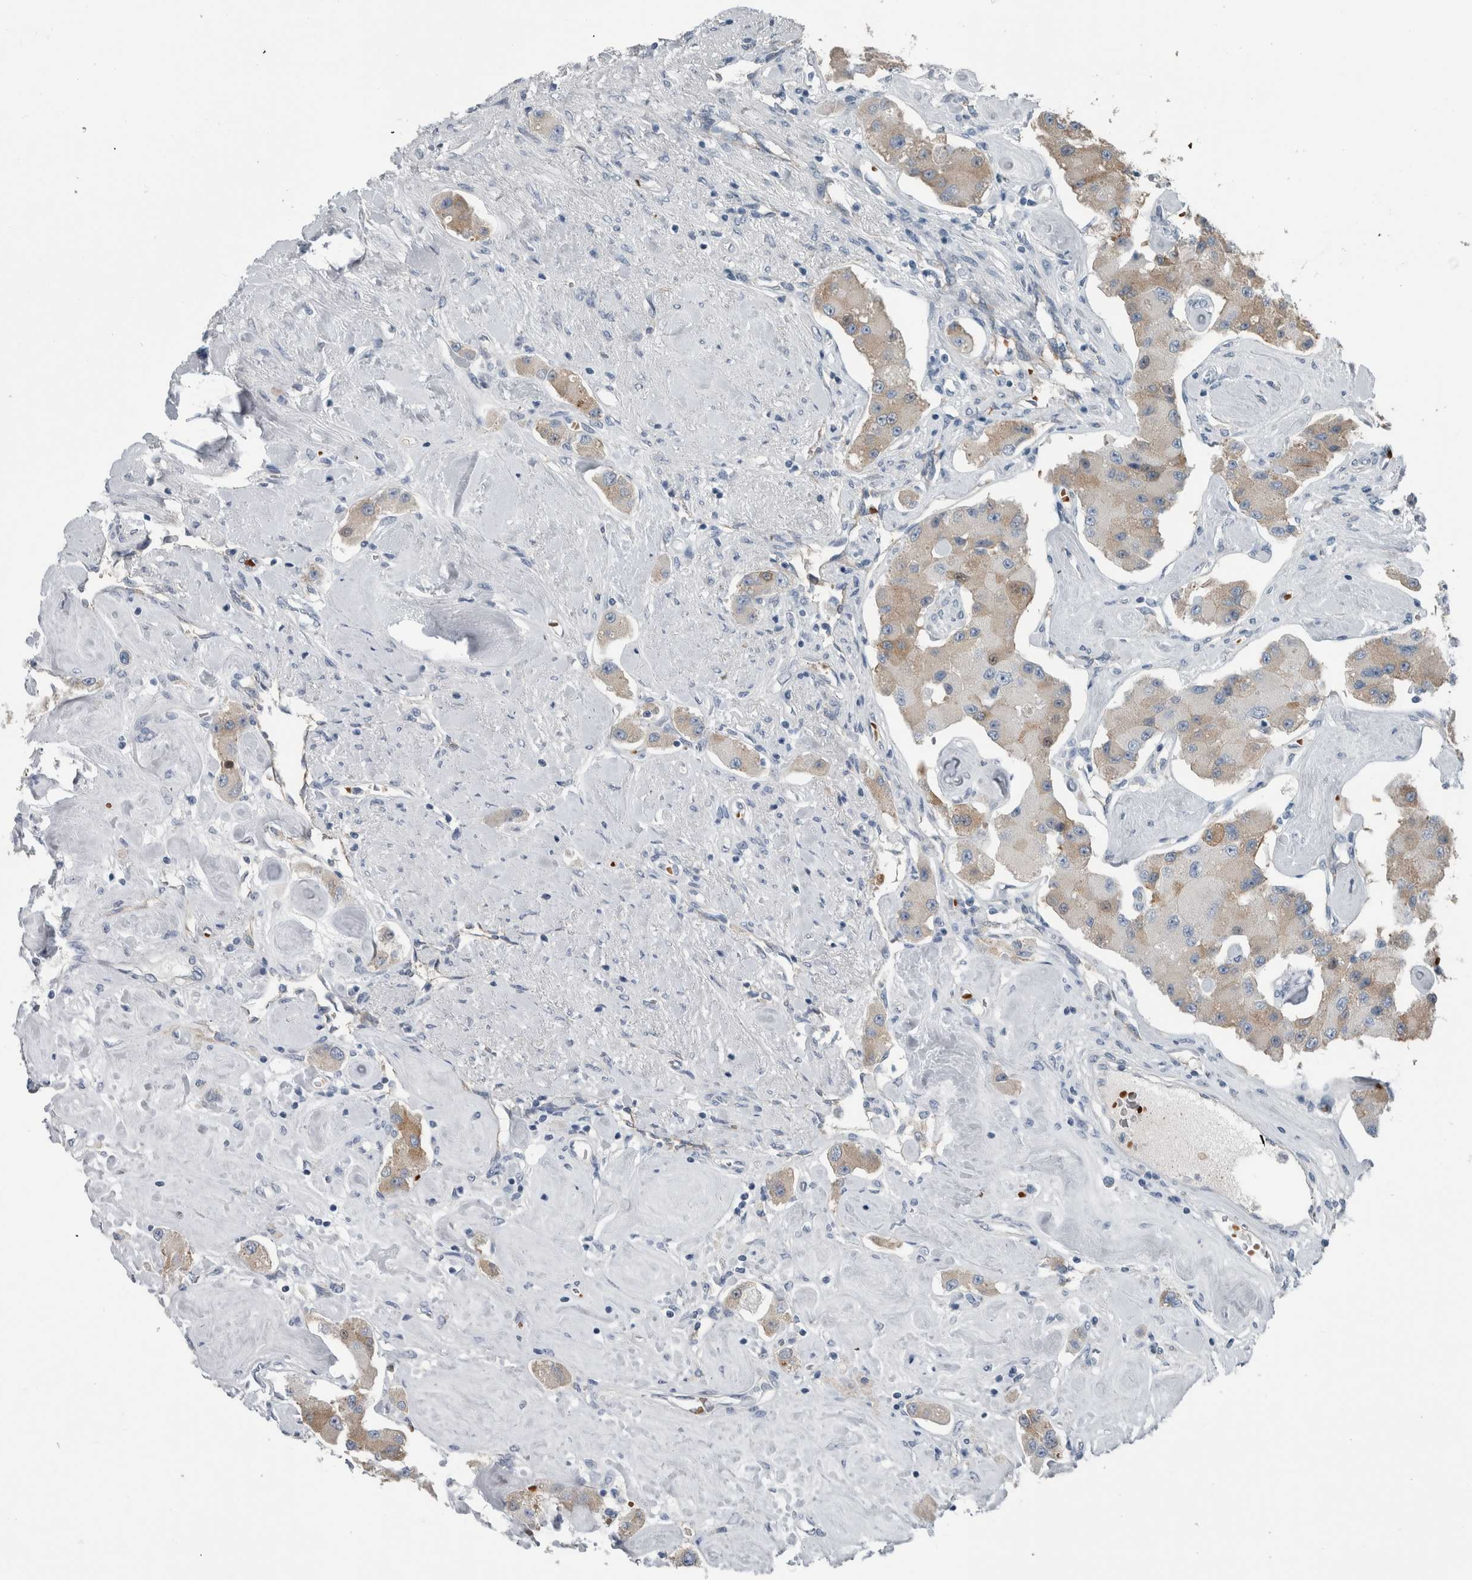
{"staining": {"intensity": "weak", "quantity": "25%-75%", "location": "cytoplasmic/membranous"}, "tissue": "carcinoid", "cell_type": "Tumor cells", "image_type": "cancer", "snomed": [{"axis": "morphology", "description": "Carcinoid, malignant, NOS"}, {"axis": "topography", "description": "Pancreas"}], "caption": "Carcinoid (malignant) stained for a protein shows weak cytoplasmic/membranous positivity in tumor cells.", "gene": "SH3GL2", "patient": {"sex": "male", "age": 41}}